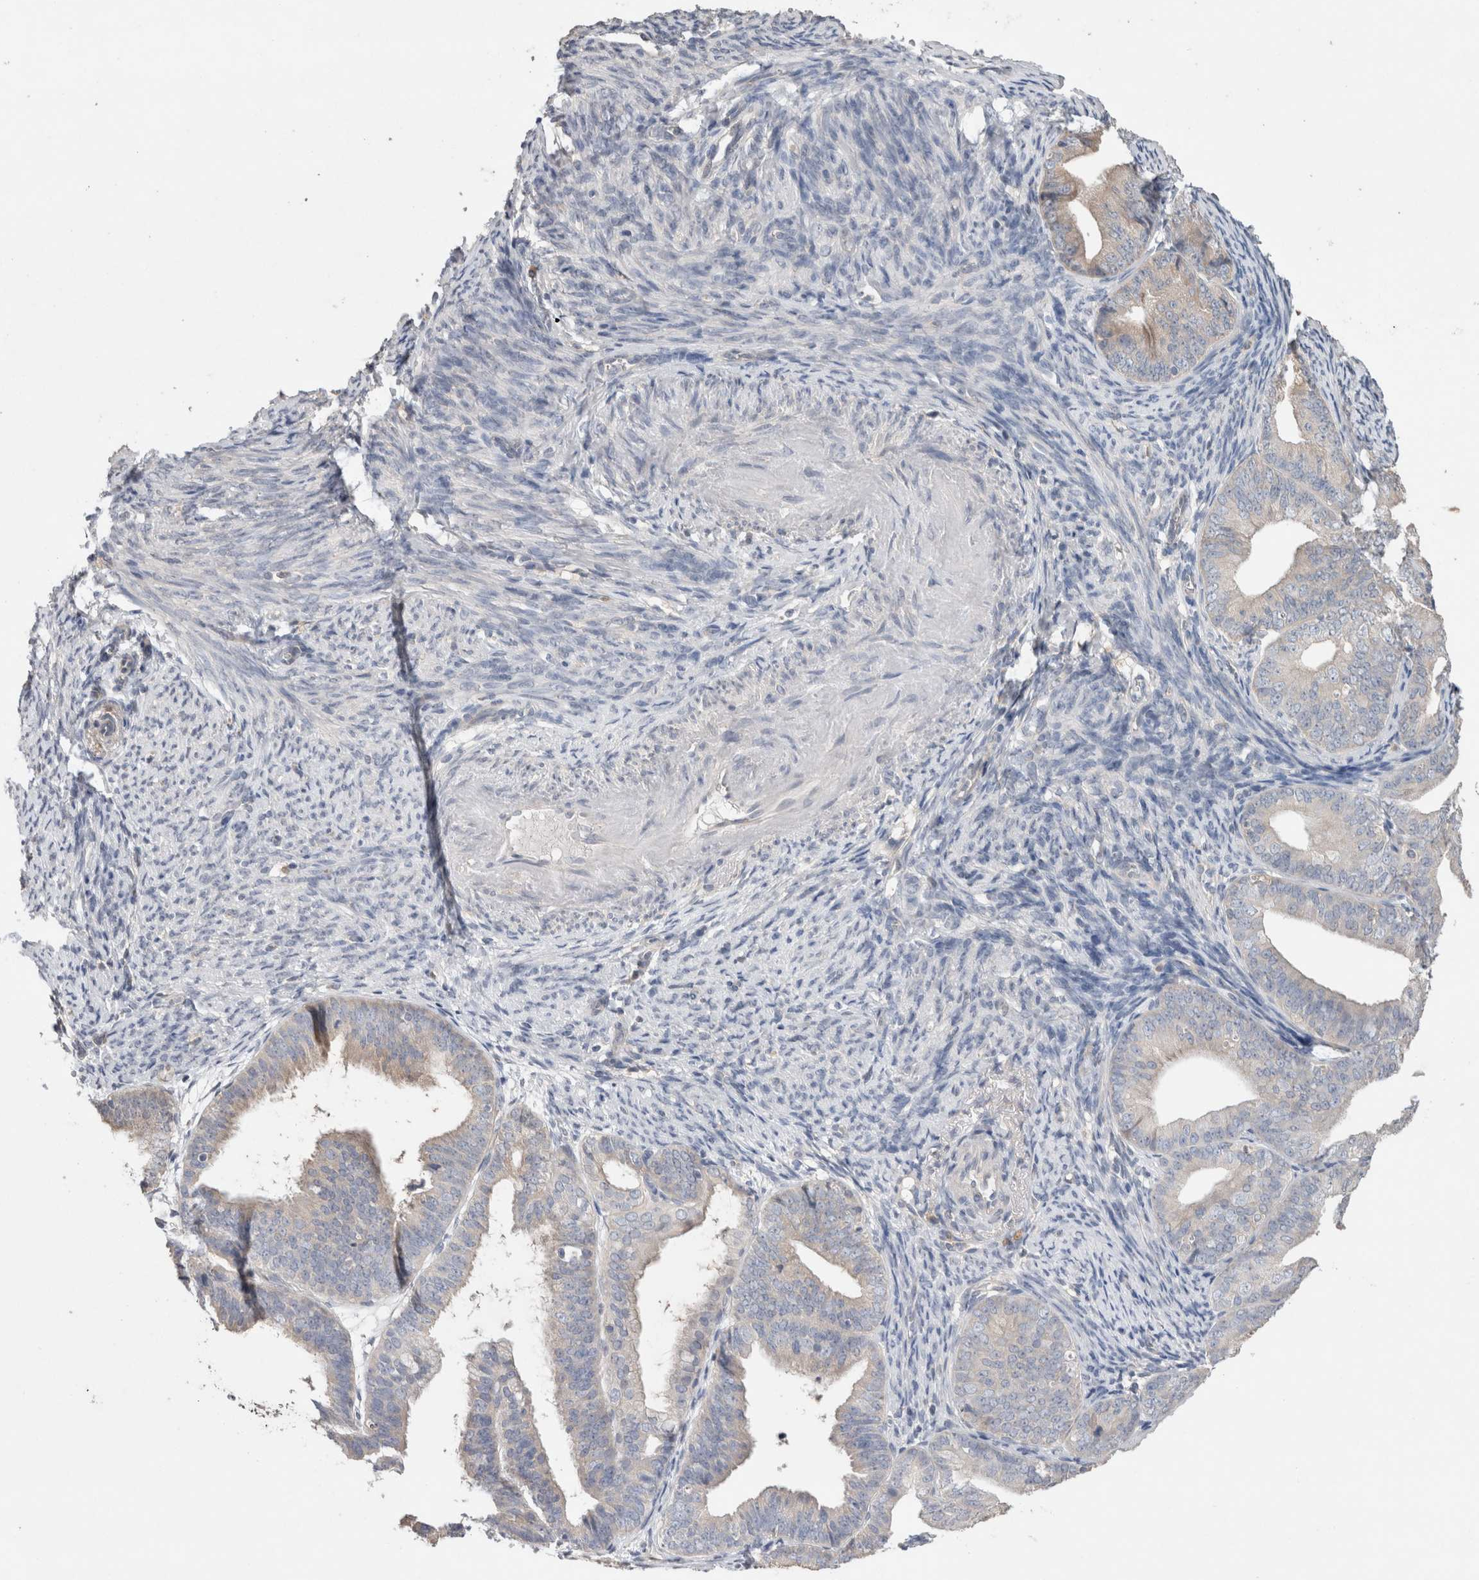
{"staining": {"intensity": "weak", "quantity": "<25%", "location": "cytoplasmic/membranous"}, "tissue": "endometrial cancer", "cell_type": "Tumor cells", "image_type": "cancer", "snomed": [{"axis": "morphology", "description": "Adenocarcinoma, NOS"}, {"axis": "topography", "description": "Endometrium"}], "caption": "Immunohistochemical staining of endometrial adenocarcinoma demonstrates no significant staining in tumor cells.", "gene": "TRIM5", "patient": {"sex": "female", "age": 63}}